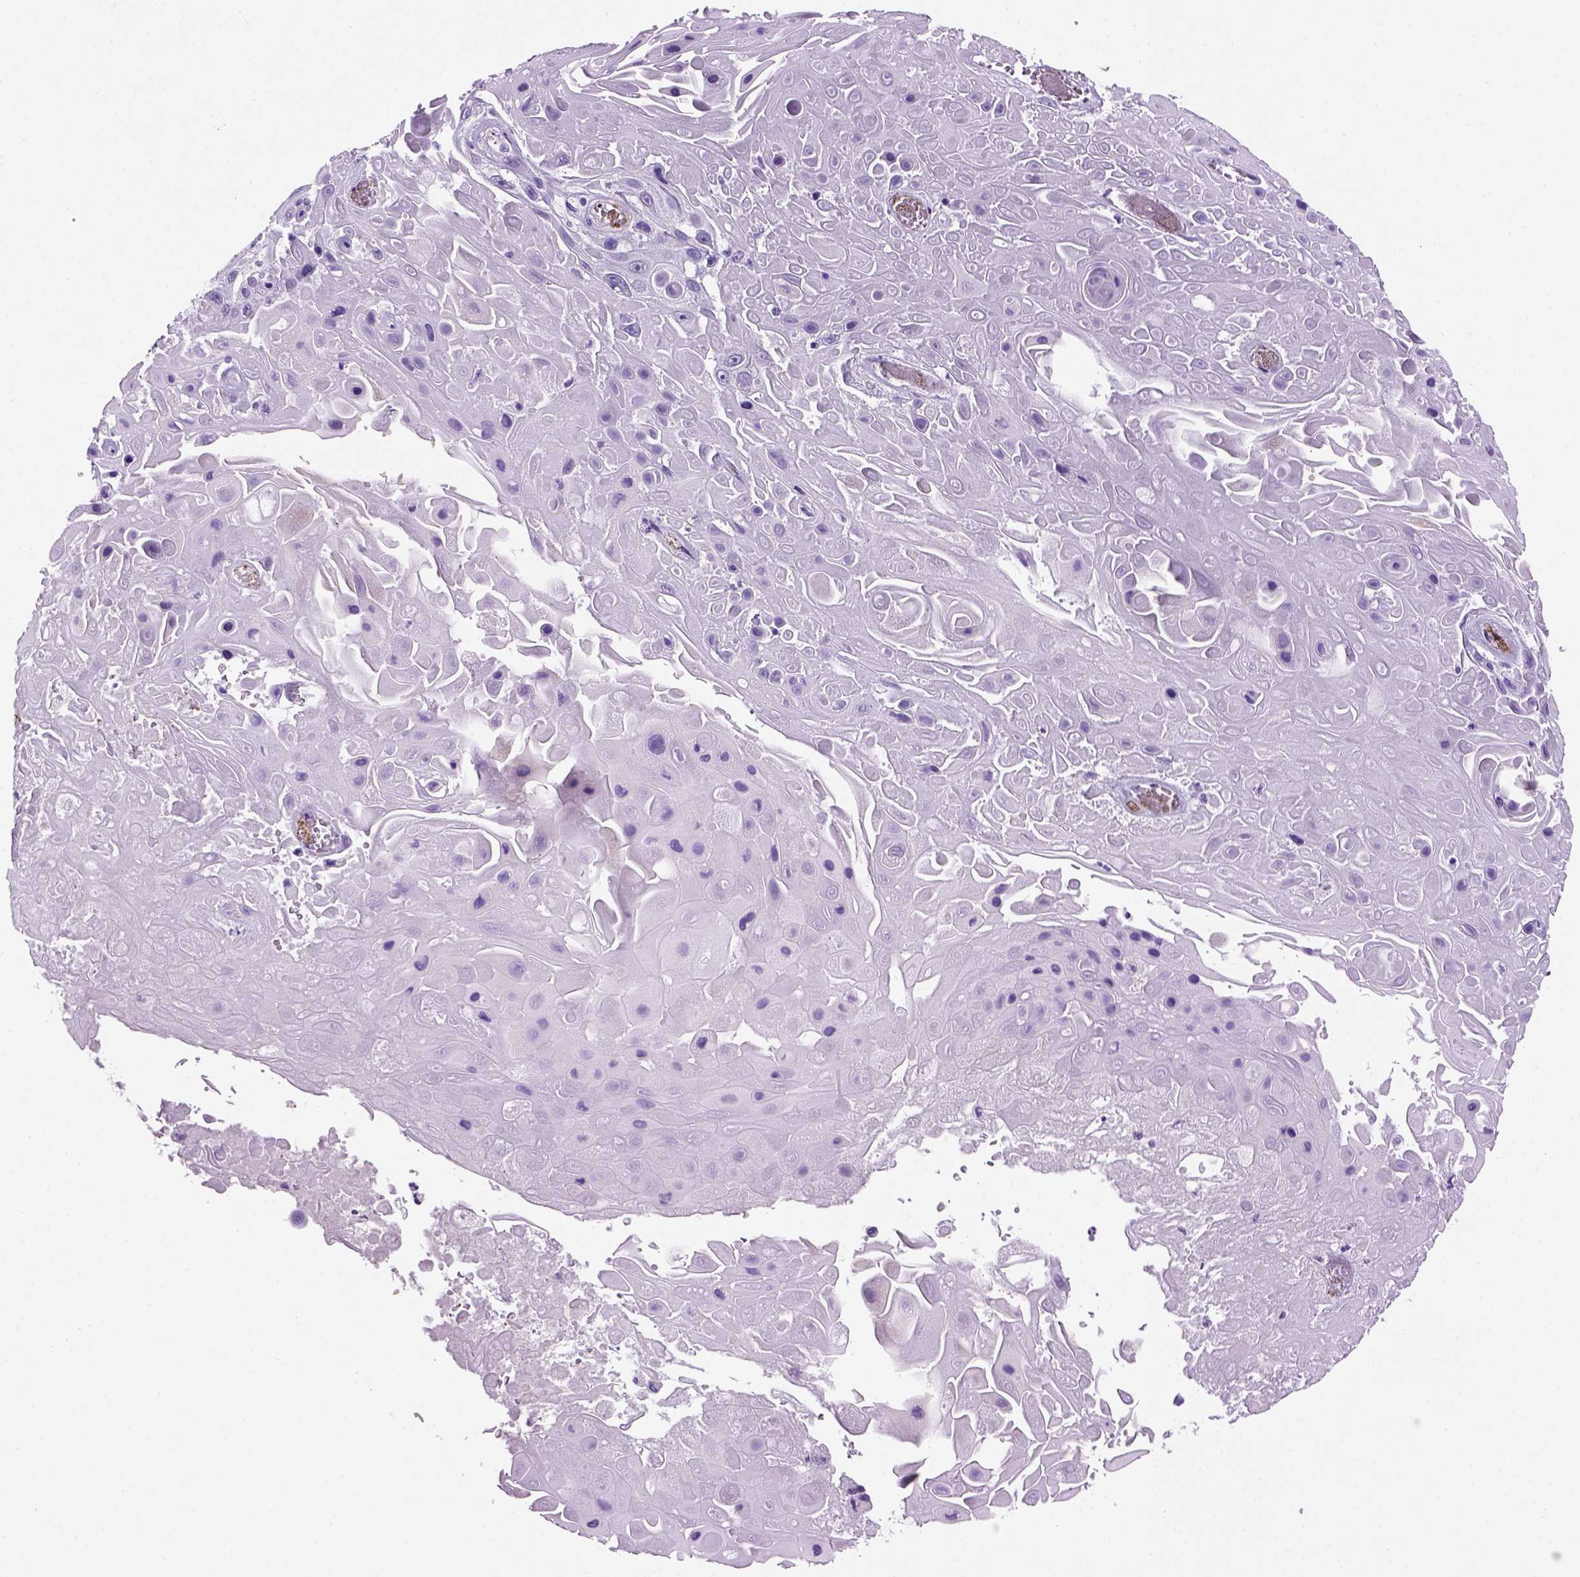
{"staining": {"intensity": "negative", "quantity": "none", "location": "none"}, "tissue": "skin cancer", "cell_type": "Tumor cells", "image_type": "cancer", "snomed": [{"axis": "morphology", "description": "Squamous cell carcinoma, NOS"}, {"axis": "topography", "description": "Skin"}], "caption": "Immunohistochemistry (IHC) of squamous cell carcinoma (skin) demonstrates no staining in tumor cells.", "gene": "VWF", "patient": {"sex": "male", "age": 82}}